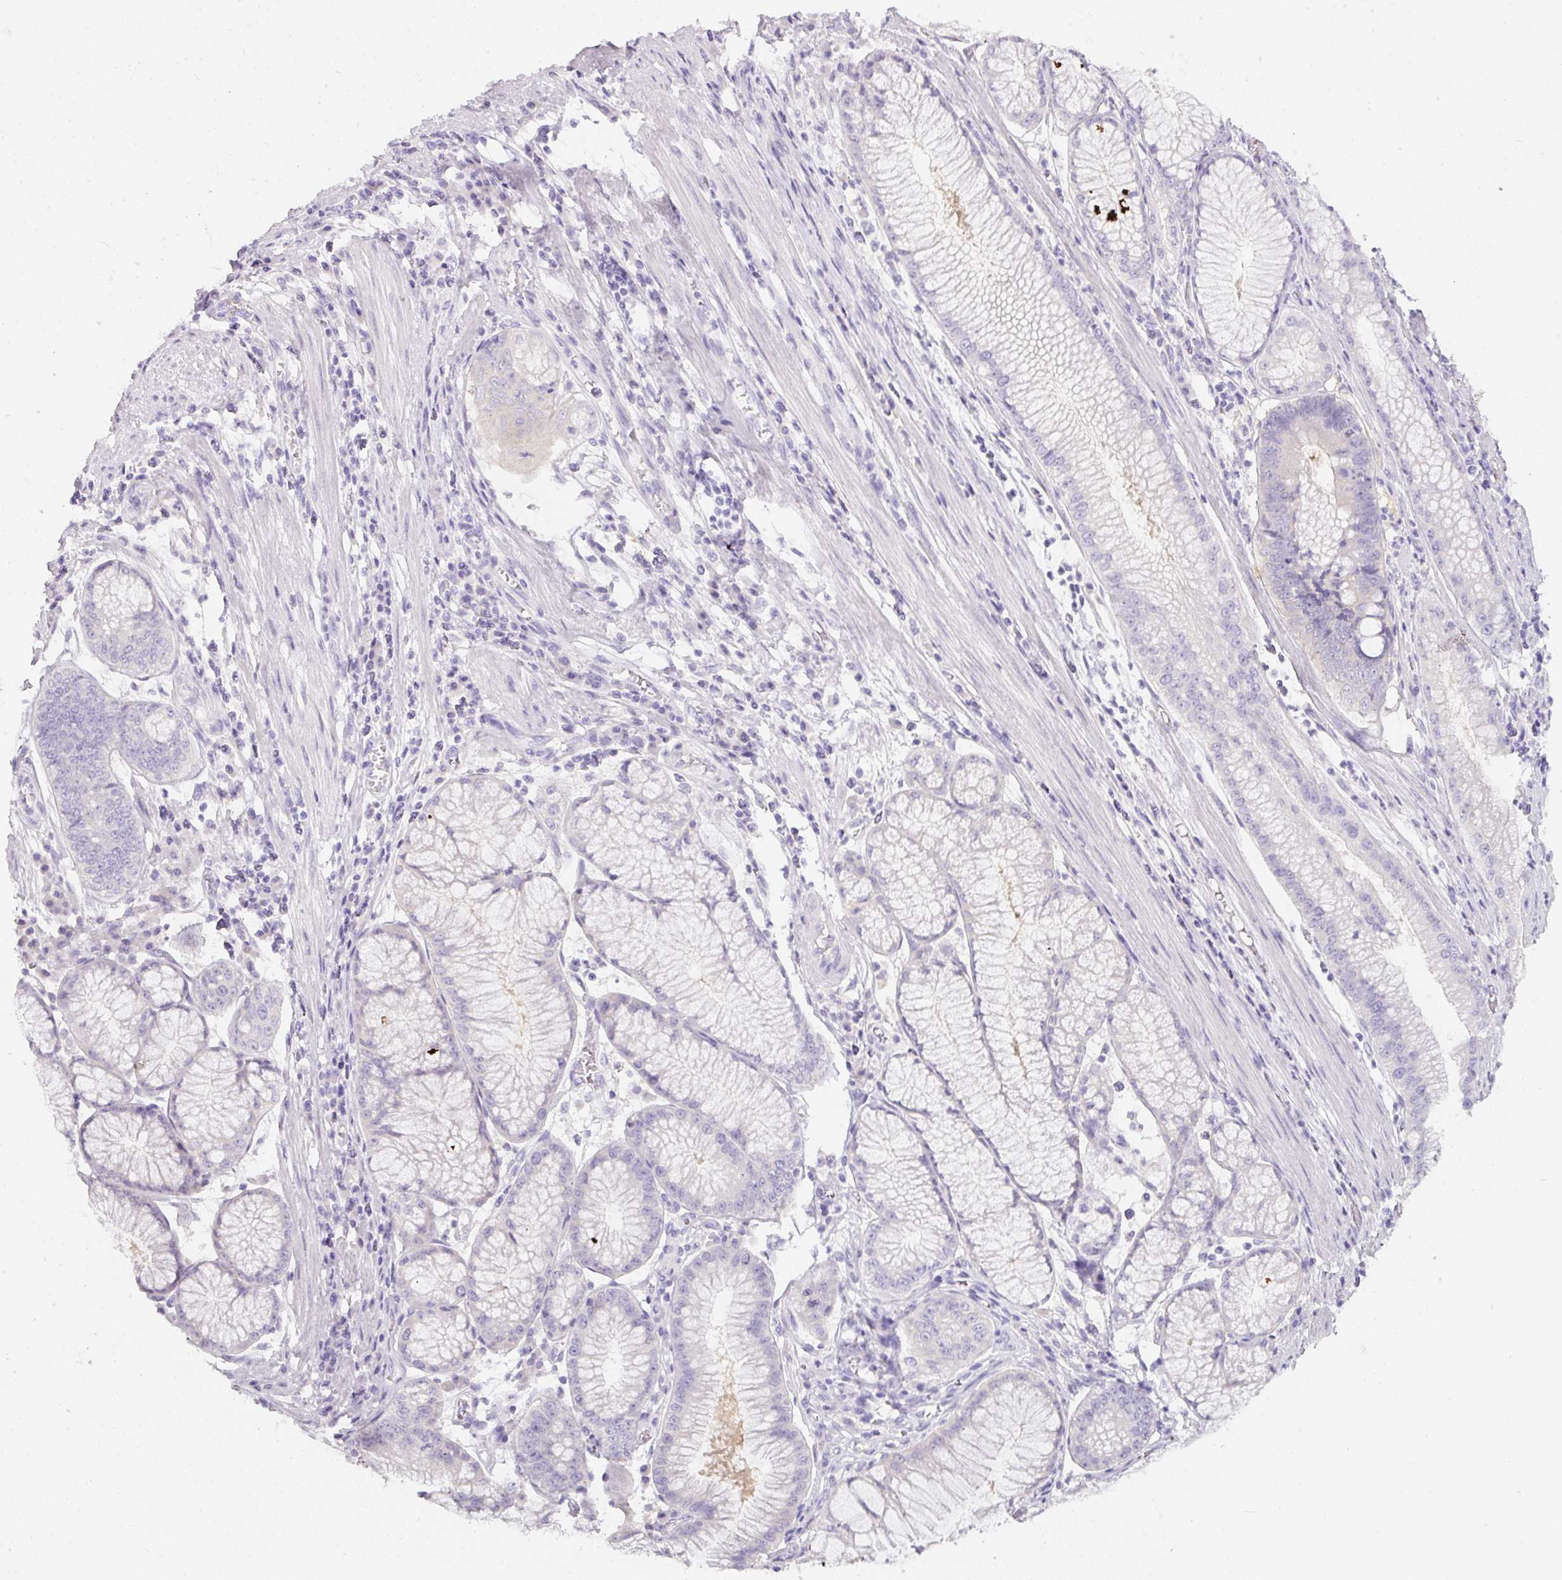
{"staining": {"intensity": "negative", "quantity": "none", "location": "none"}, "tissue": "stomach cancer", "cell_type": "Tumor cells", "image_type": "cancer", "snomed": [{"axis": "morphology", "description": "Adenocarcinoma, NOS"}, {"axis": "topography", "description": "Stomach"}], "caption": "DAB (3,3'-diaminobenzidine) immunohistochemical staining of human adenocarcinoma (stomach) displays no significant expression in tumor cells.", "gene": "SLC2A2", "patient": {"sex": "male", "age": 59}}